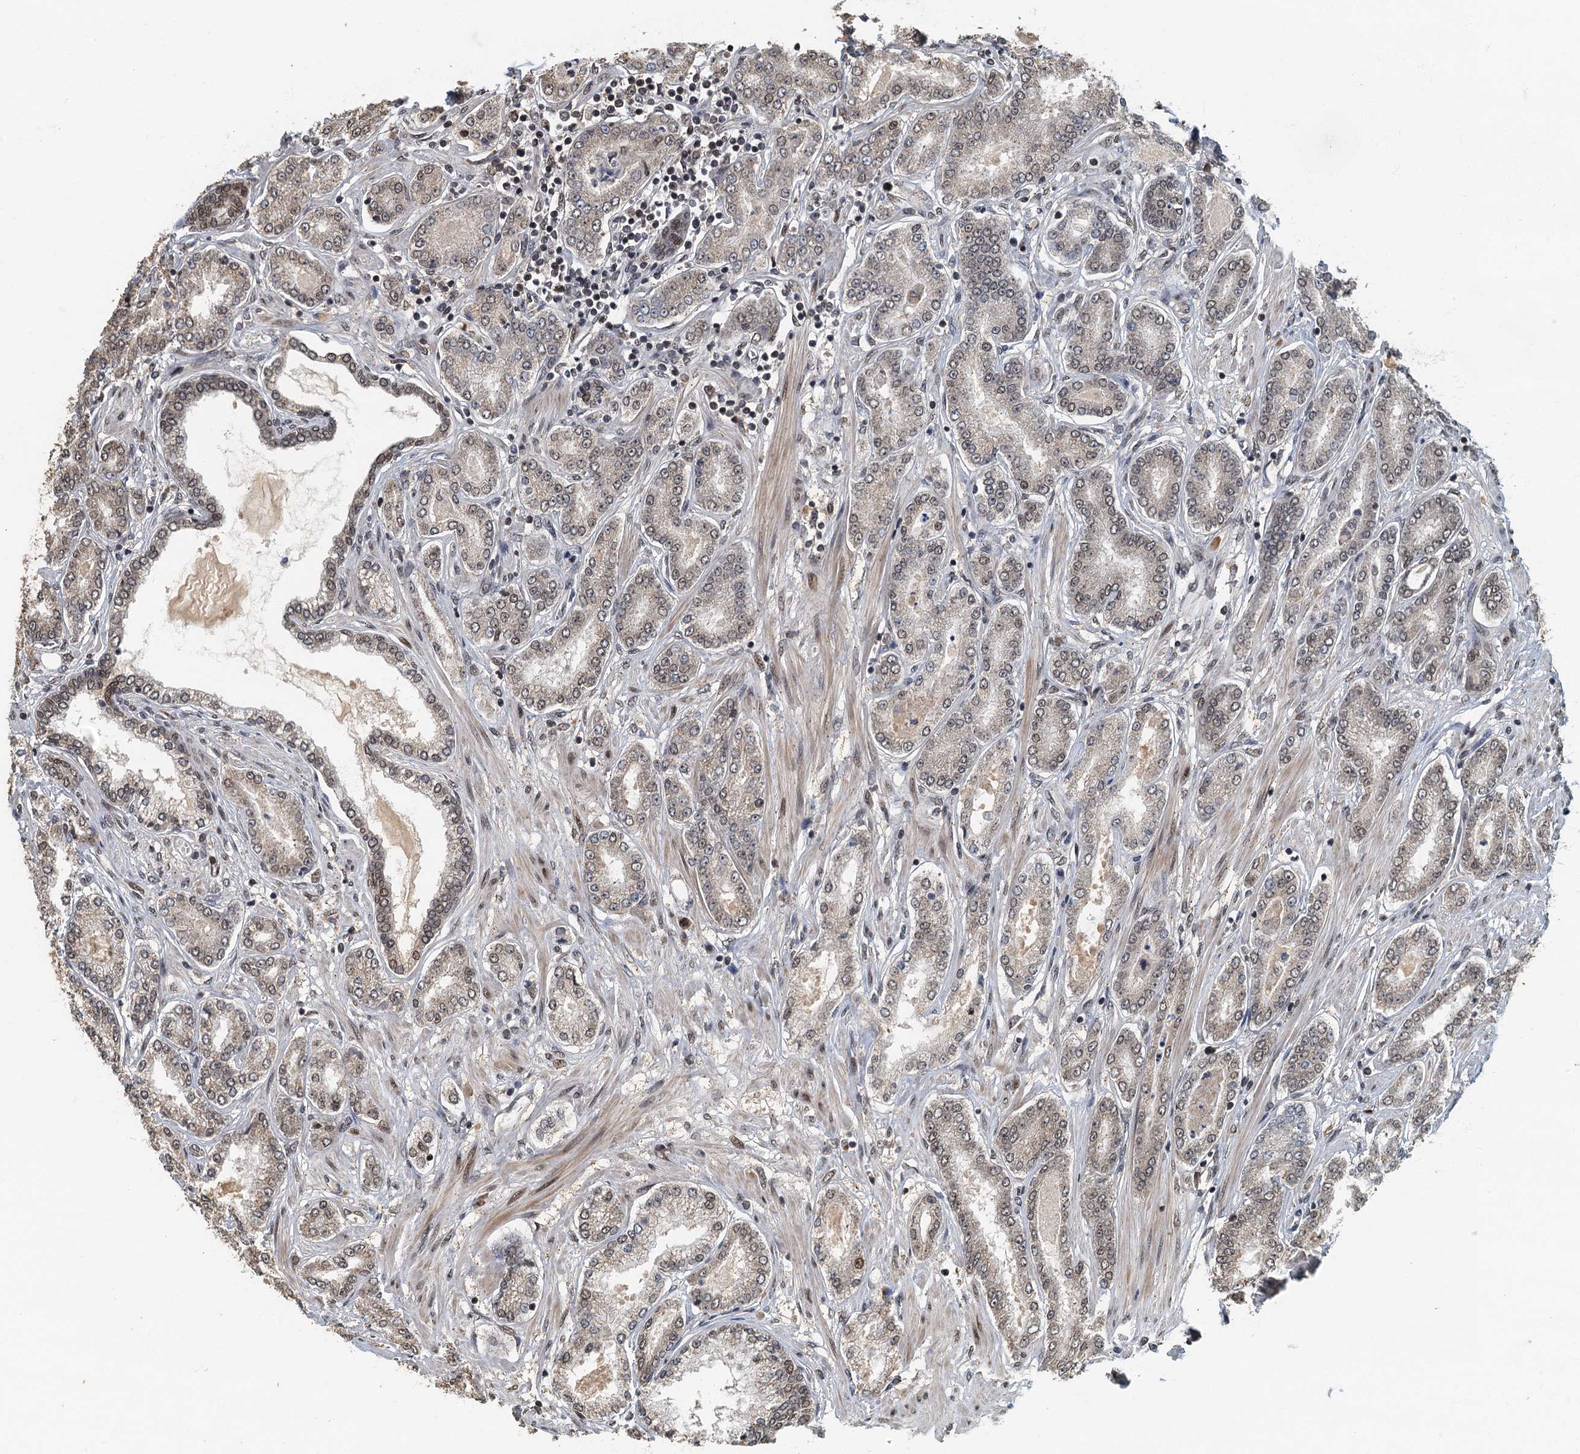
{"staining": {"intensity": "moderate", "quantity": "25%-75%", "location": "cytoplasmic/membranous,nuclear"}, "tissue": "prostate cancer", "cell_type": "Tumor cells", "image_type": "cancer", "snomed": [{"axis": "morphology", "description": "Adenocarcinoma, Low grade"}, {"axis": "topography", "description": "Prostate"}], "caption": "This histopathology image shows prostate cancer stained with immunohistochemistry to label a protein in brown. The cytoplasmic/membranous and nuclear of tumor cells show moderate positivity for the protein. Nuclei are counter-stained blue.", "gene": "CKAP2L", "patient": {"sex": "male", "age": 63}}